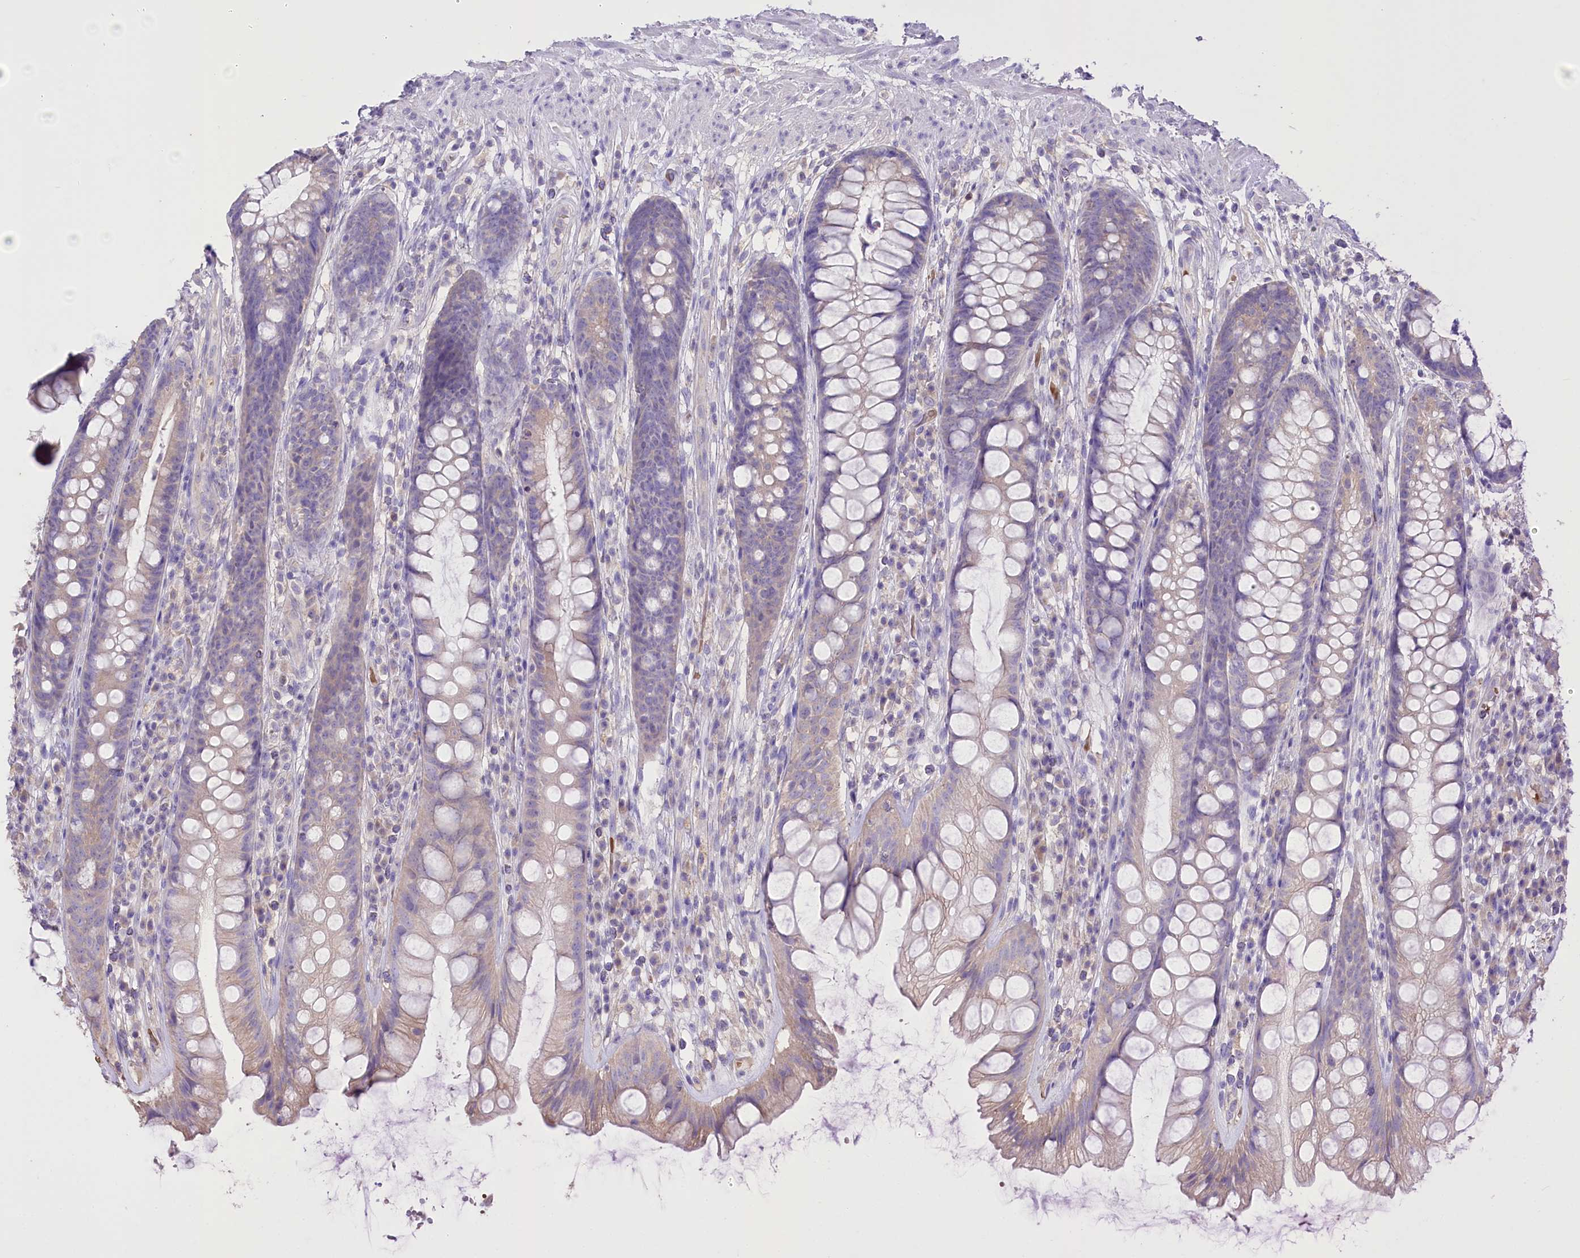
{"staining": {"intensity": "weak", "quantity": "25%-75%", "location": "cytoplasmic/membranous"}, "tissue": "rectum", "cell_type": "Glandular cells", "image_type": "normal", "snomed": [{"axis": "morphology", "description": "Normal tissue, NOS"}, {"axis": "topography", "description": "Rectum"}], "caption": "IHC (DAB) staining of benign human rectum shows weak cytoplasmic/membranous protein staining in approximately 25%-75% of glandular cells.", "gene": "PRSS53", "patient": {"sex": "male", "age": 74}}